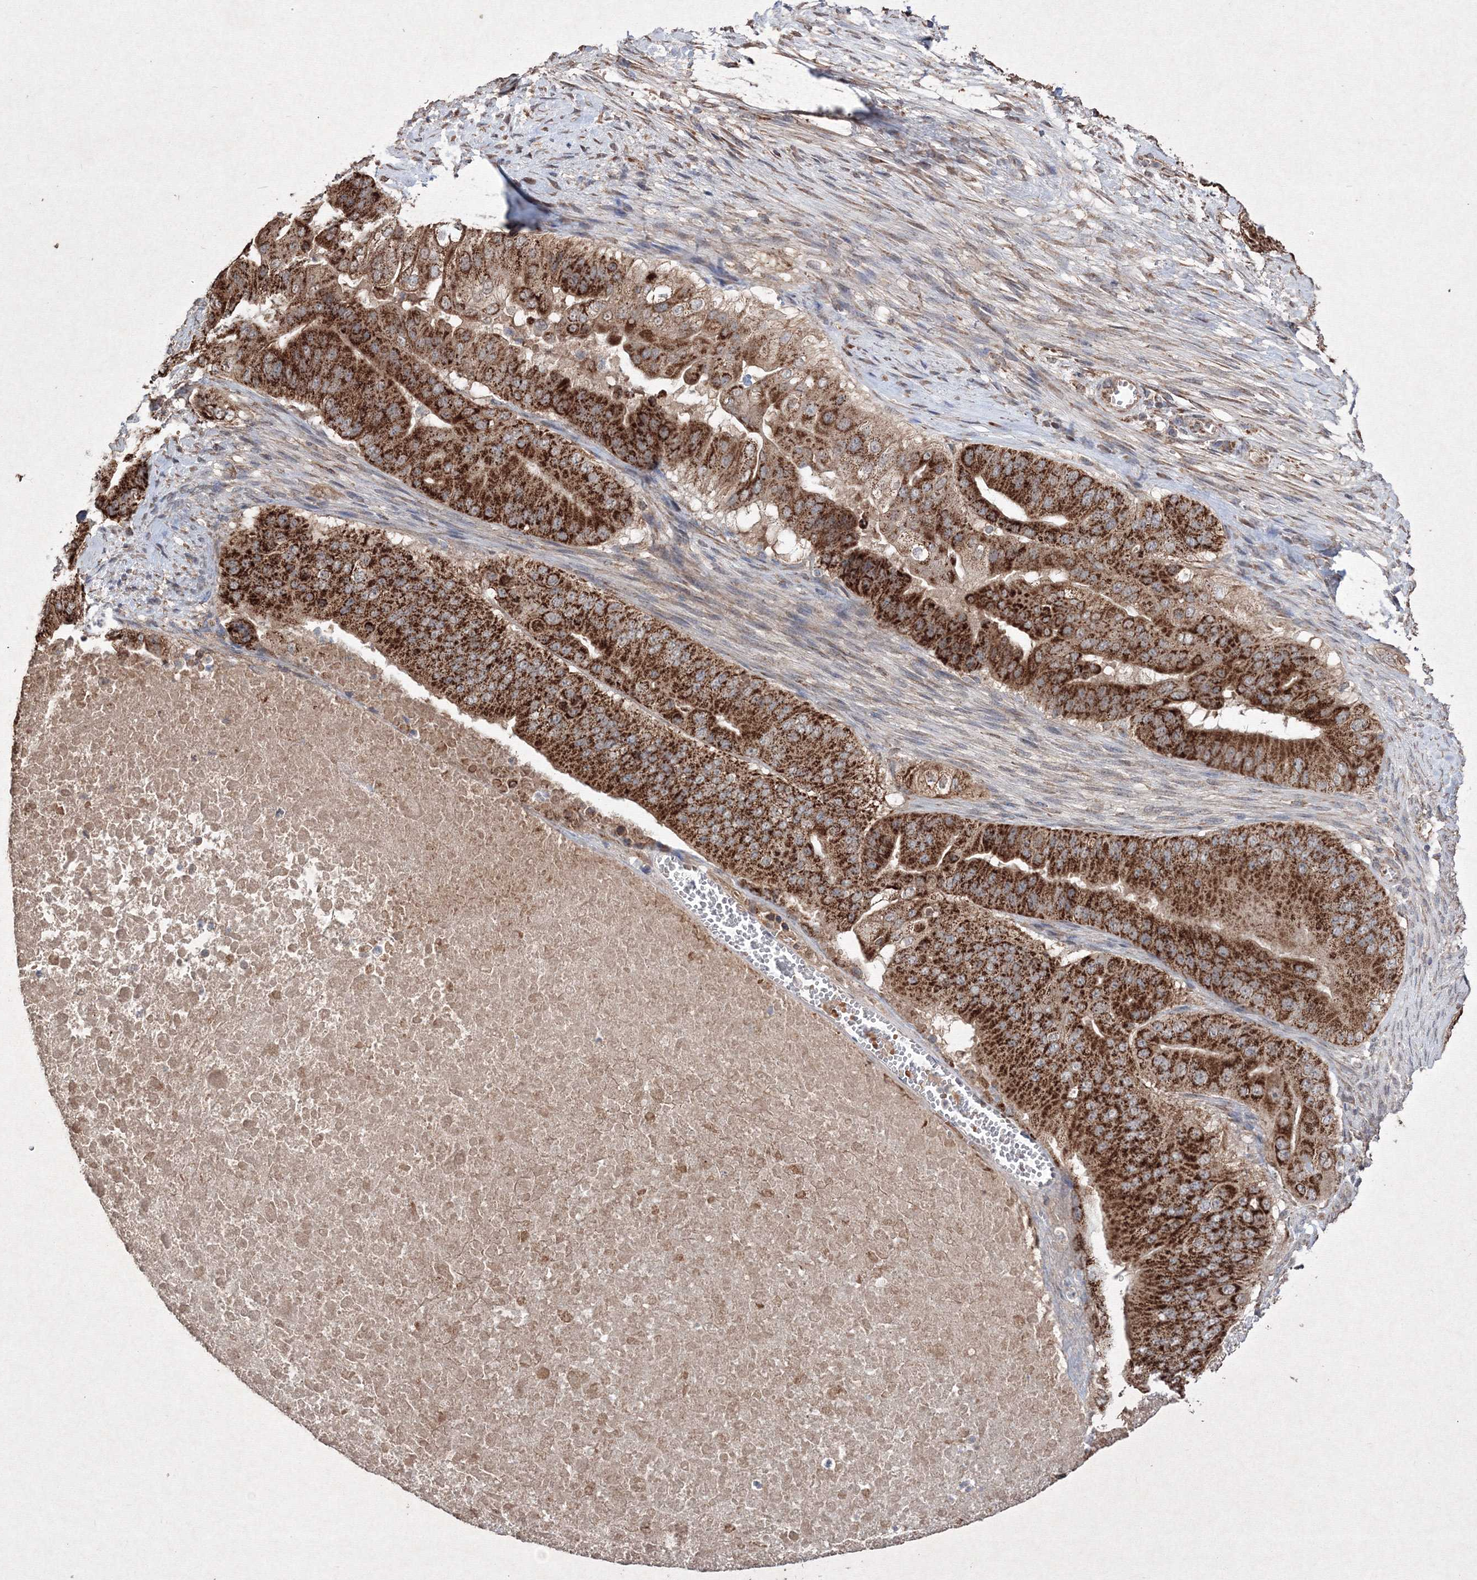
{"staining": {"intensity": "strong", "quantity": ">75%", "location": "cytoplasmic/membranous"}, "tissue": "pancreatic cancer", "cell_type": "Tumor cells", "image_type": "cancer", "snomed": [{"axis": "morphology", "description": "Adenocarcinoma, NOS"}, {"axis": "topography", "description": "Pancreas"}], "caption": "This histopathology image shows pancreatic adenocarcinoma stained with immunohistochemistry (IHC) to label a protein in brown. The cytoplasmic/membranous of tumor cells show strong positivity for the protein. Nuclei are counter-stained blue.", "gene": "GRSF1", "patient": {"sex": "female", "age": 77}}